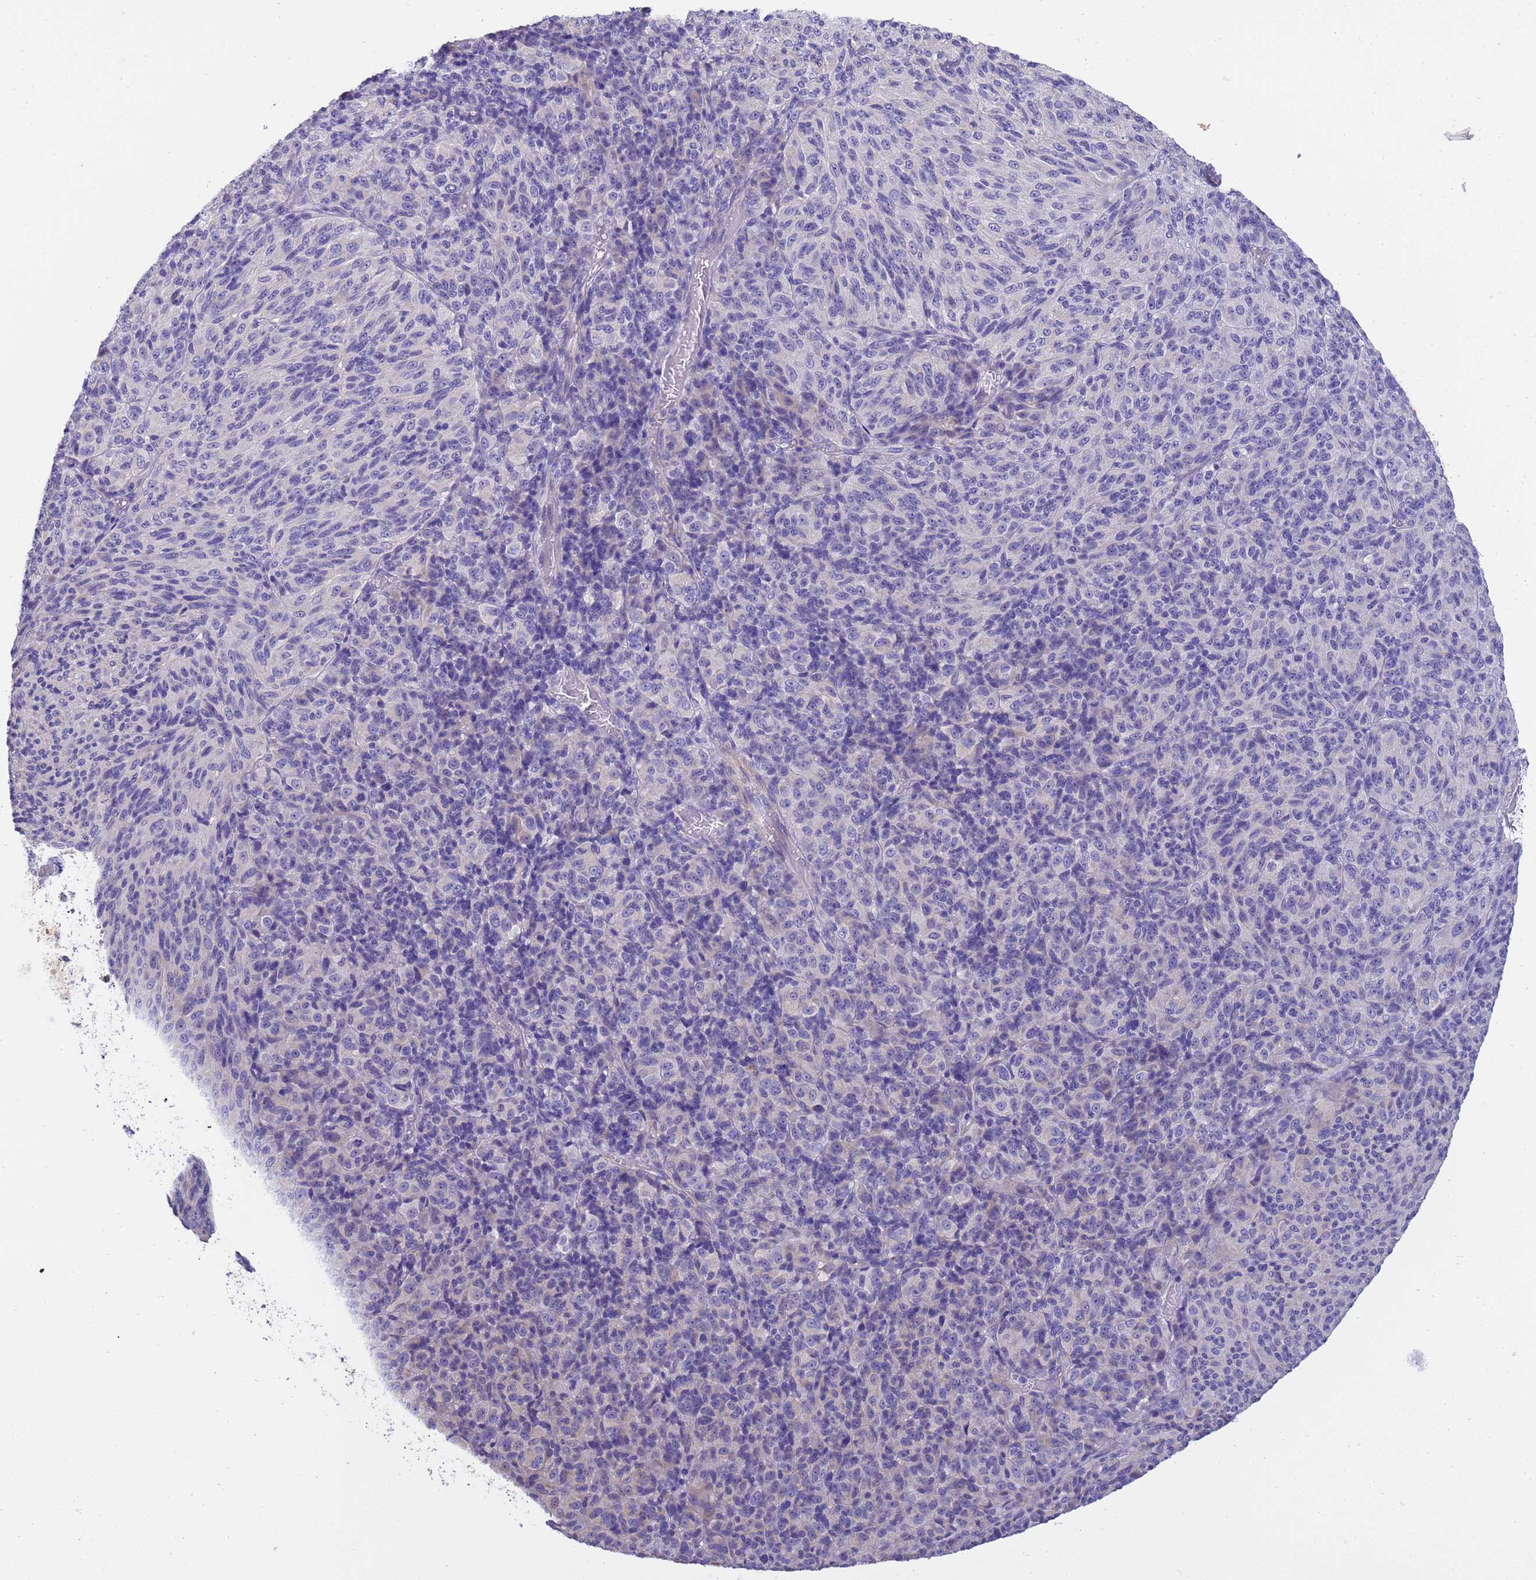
{"staining": {"intensity": "negative", "quantity": "none", "location": "none"}, "tissue": "melanoma", "cell_type": "Tumor cells", "image_type": "cancer", "snomed": [{"axis": "morphology", "description": "Malignant melanoma, Metastatic site"}, {"axis": "topography", "description": "Brain"}], "caption": "The histopathology image reveals no staining of tumor cells in malignant melanoma (metastatic site).", "gene": "RIPPLY2", "patient": {"sex": "female", "age": 56}}